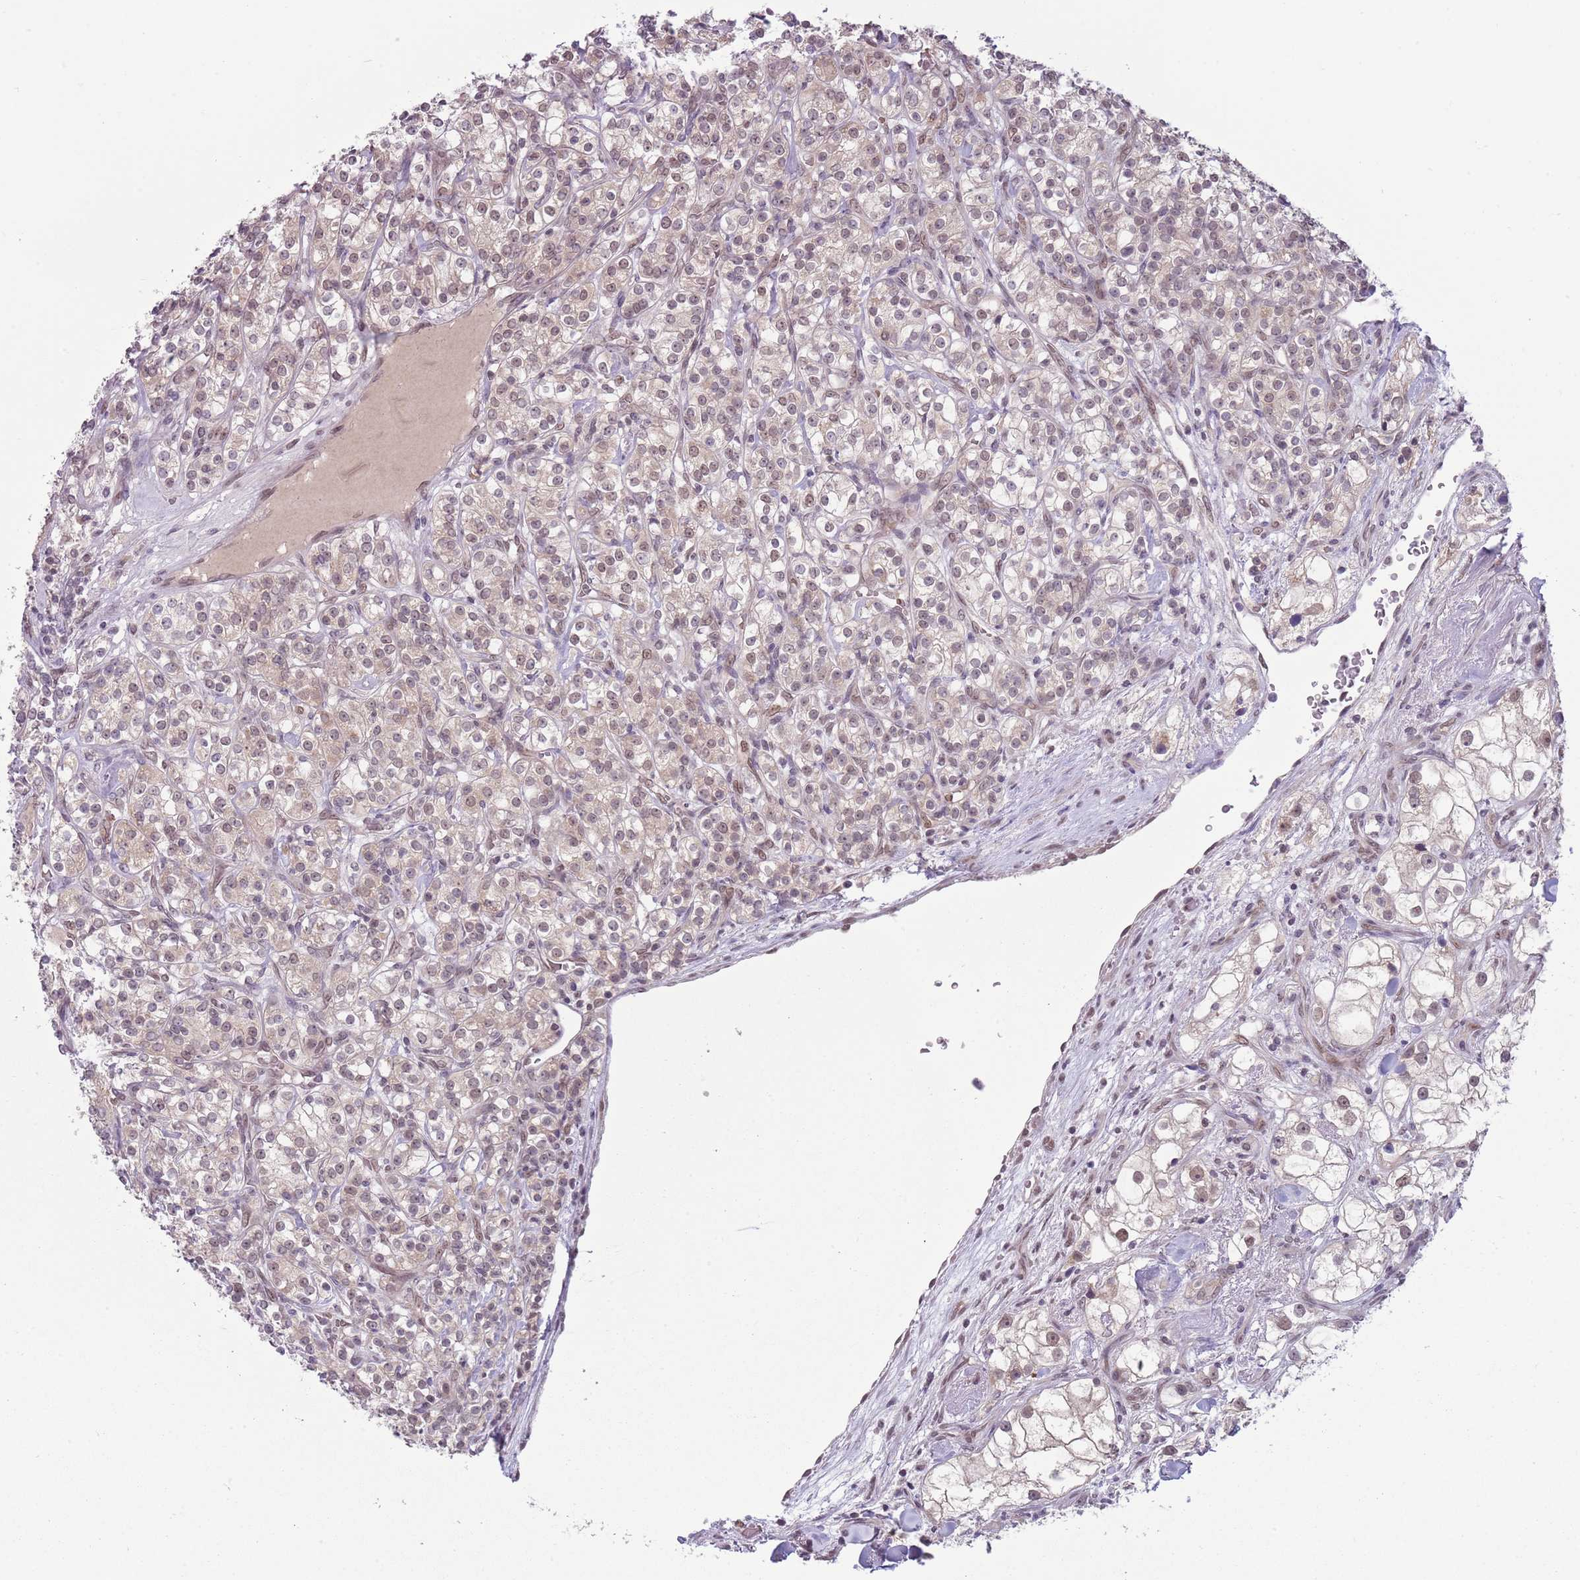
{"staining": {"intensity": "weak", "quantity": "25%-75%", "location": "nuclear"}, "tissue": "renal cancer", "cell_type": "Tumor cells", "image_type": "cancer", "snomed": [{"axis": "morphology", "description": "Adenocarcinoma, NOS"}, {"axis": "topography", "description": "Kidney"}], "caption": "Human renal adenocarcinoma stained with a brown dye reveals weak nuclear positive staining in approximately 25%-75% of tumor cells.", "gene": "TM2D1", "patient": {"sex": "male", "age": 77}}